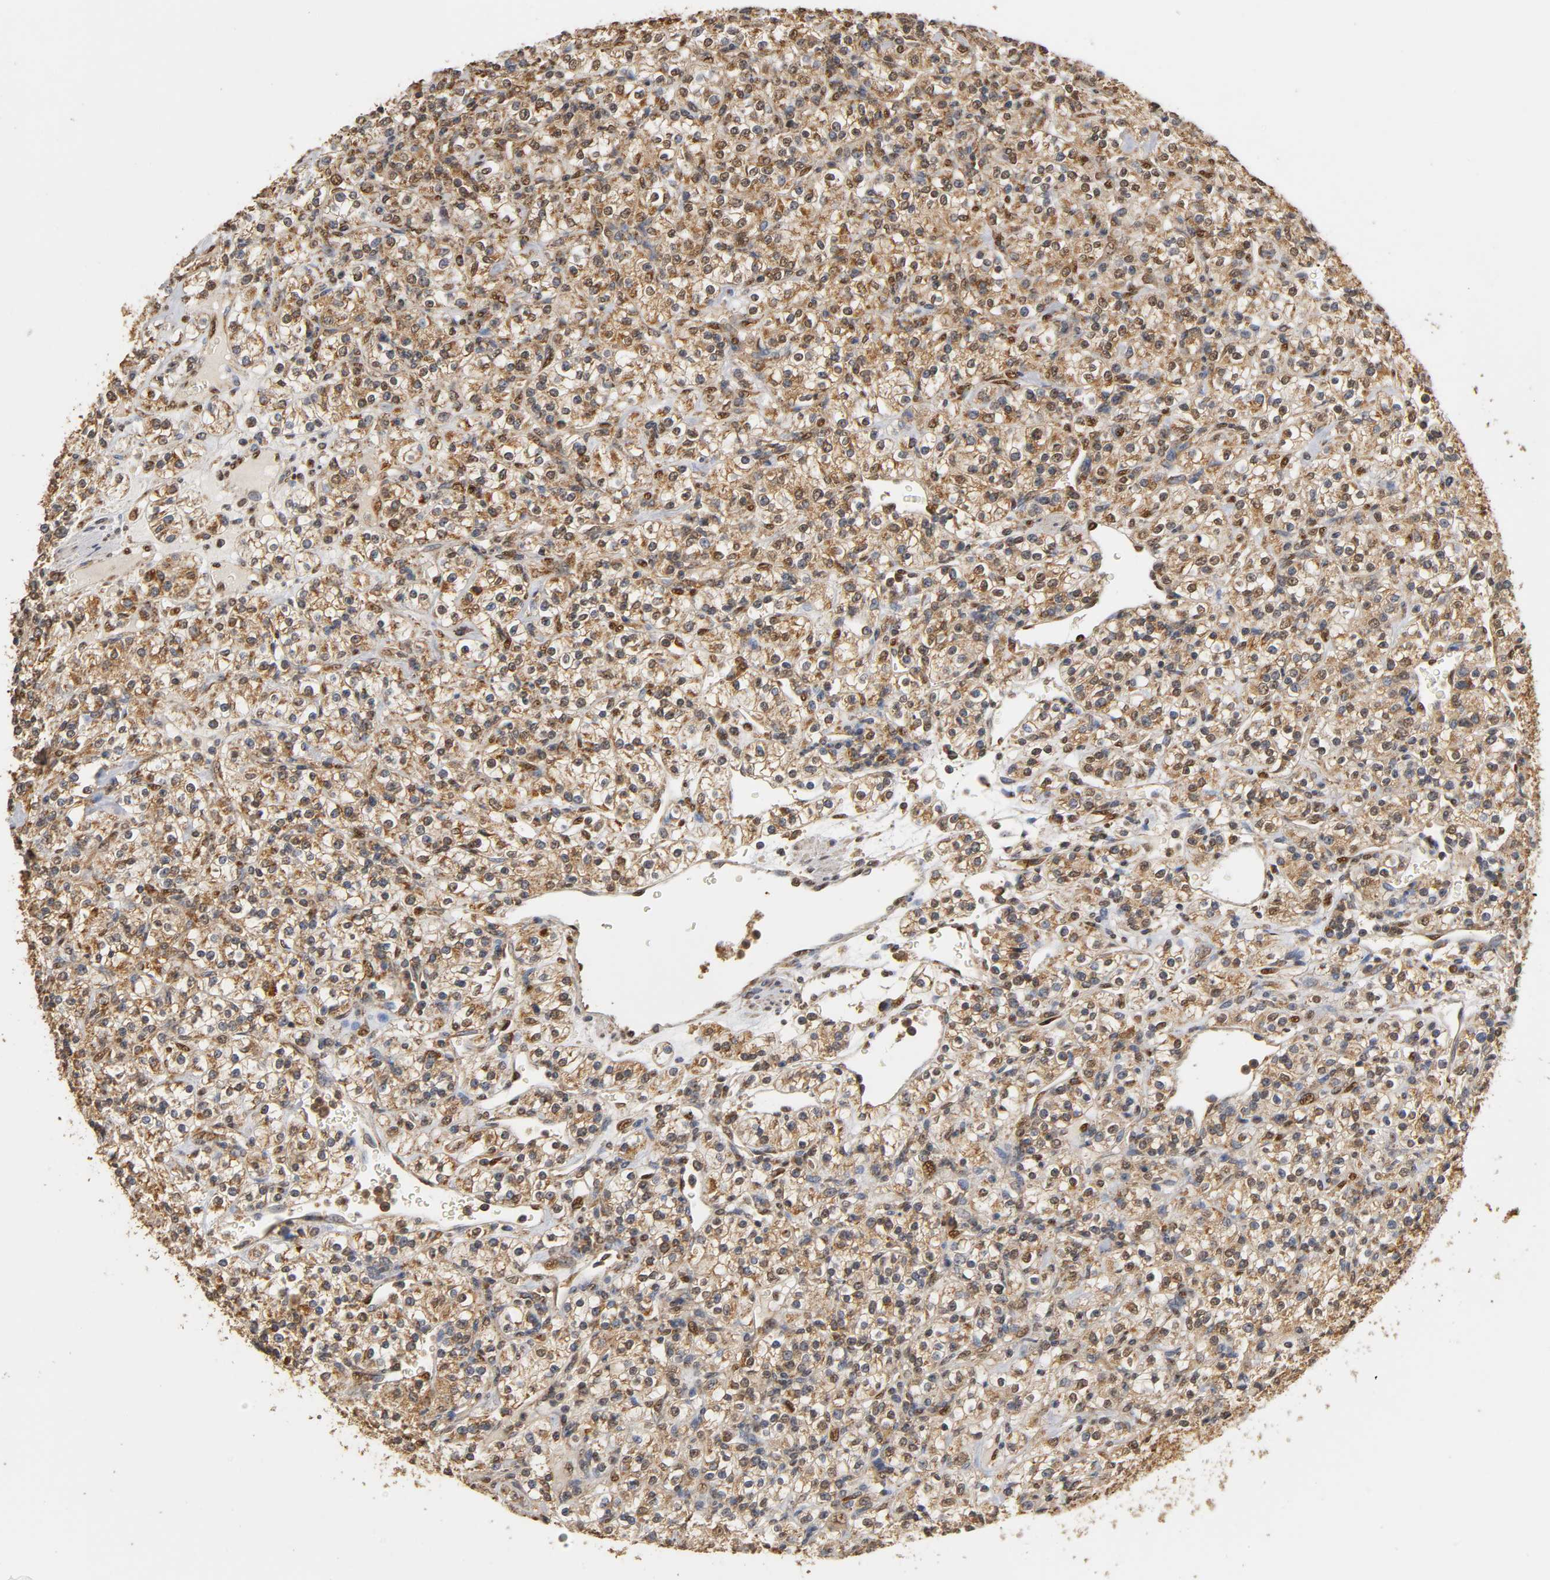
{"staining": {"intensity": "strong", "quantity": ">75%", "location": "cytoplasmic/membranous"}, "tissue": "renal cancer", "cell_type": "Tumor cells", "image_type": "cancer", "snomed": [{"axis": "morphology", "description": "Adenocarcinoma, NOS"}, {"axis": "topography", "description": "Kidney"}], "caption": "DAB (3,3'-diaminobenzidine) immunohistochemical staining of renal cancer reveals strong cytoplasmic/membranous protein expression in about >75% of tumor cells.", "gene": "PKN1", "patient": {"sex": "male", "age": 77}}